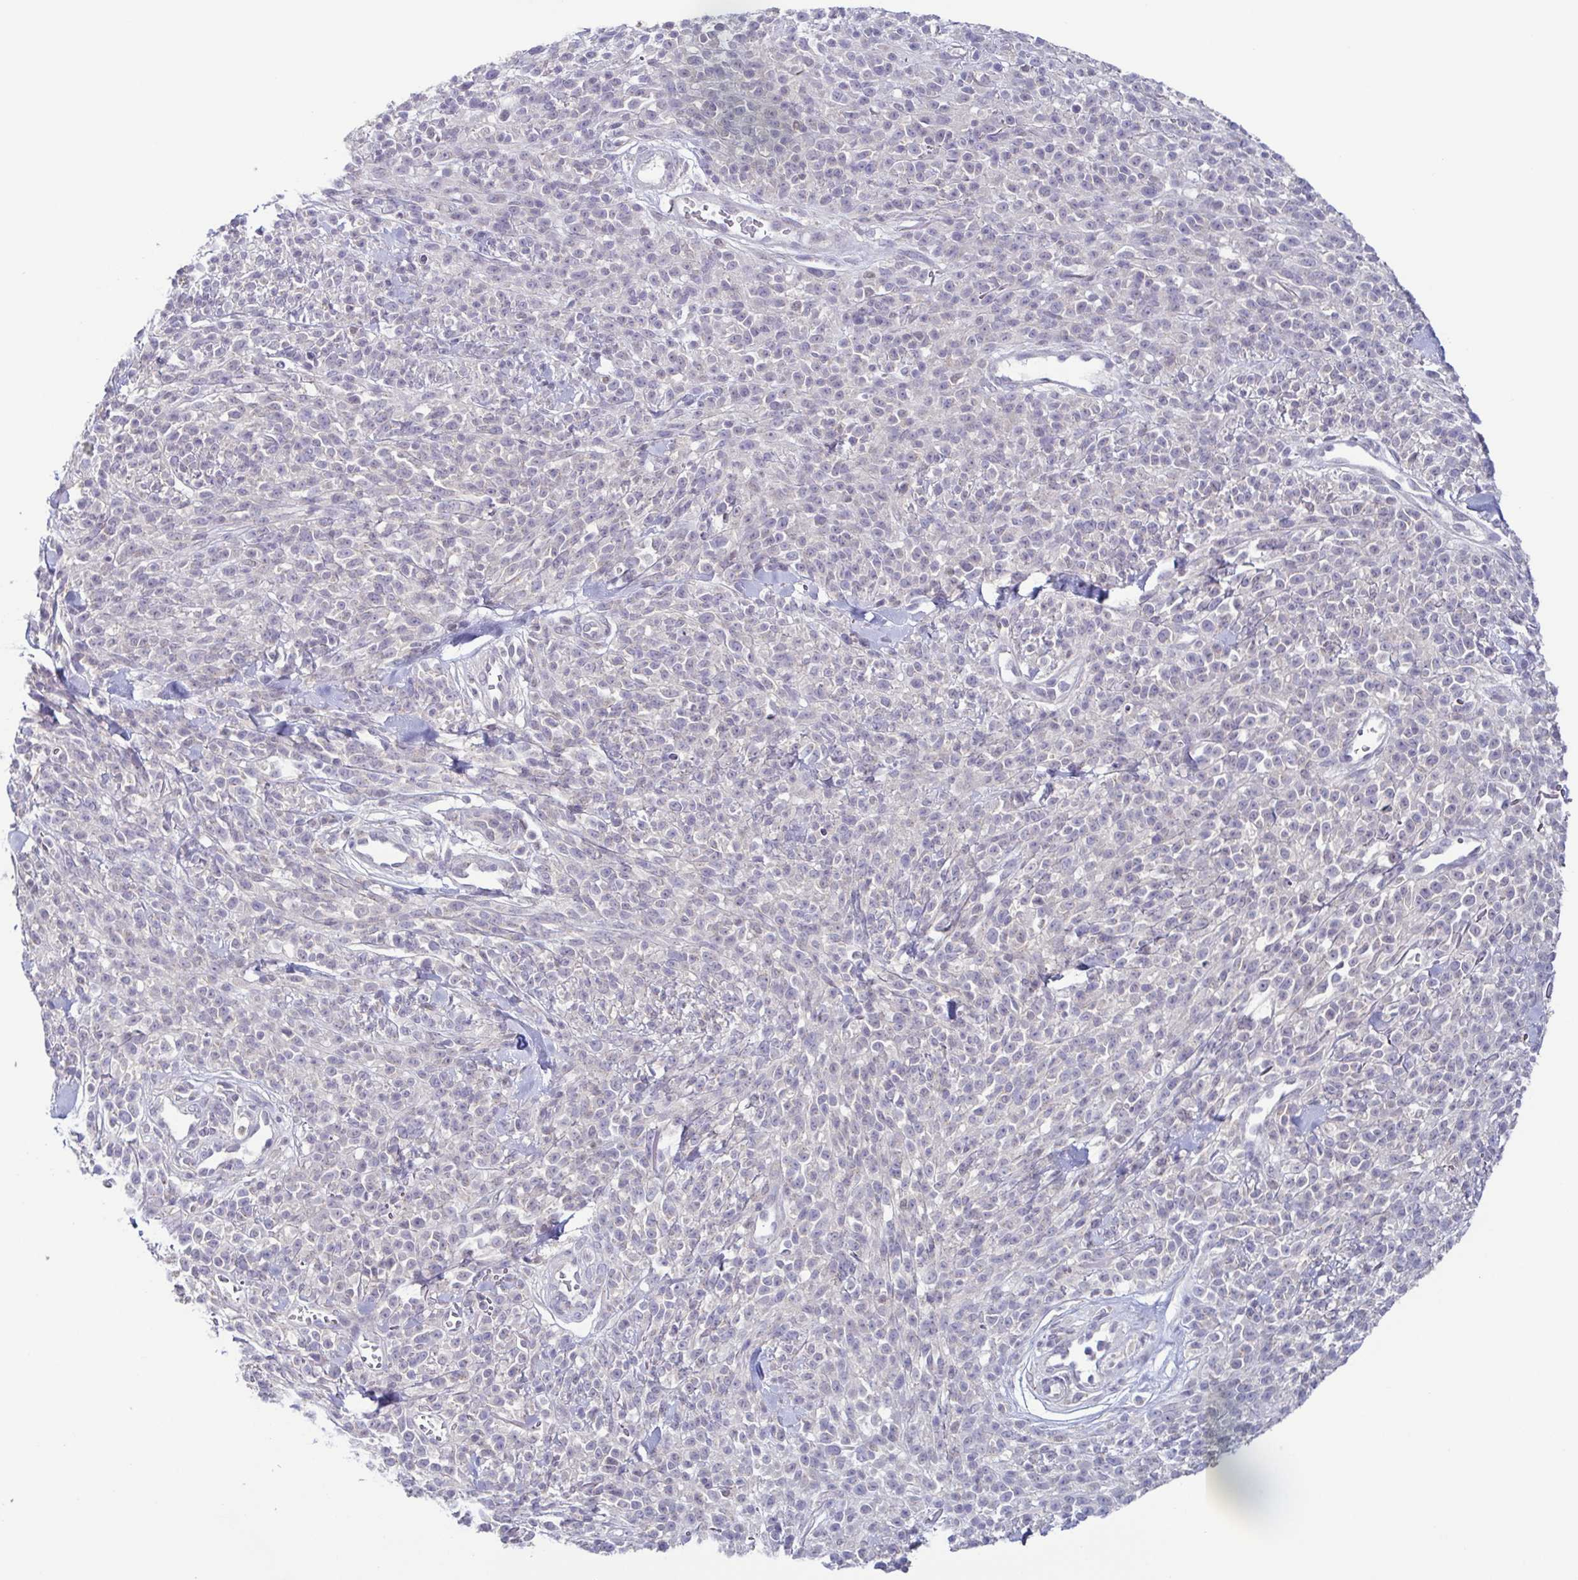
{"staining": {"intensity": "negative", "quantity": "none", "location": "none"}, "tissue": "melanoma", "cell_type": "Tumor cells", "image_type": "cancer", "snomed": [{"axis": "morphology", "description": "Malignant melanoma, NOS"}, {"axis": "topography", "description": "Skin"}, {"axis": "topography", "description": "Skin of trunk"}], "caption": "High power microscopy photomicrograph of an IHC image of melanoma, revealing no significant staining in tumor cells.", "gene": "UBE2Q1", "patient": {"sex": "male", "age": 74}}